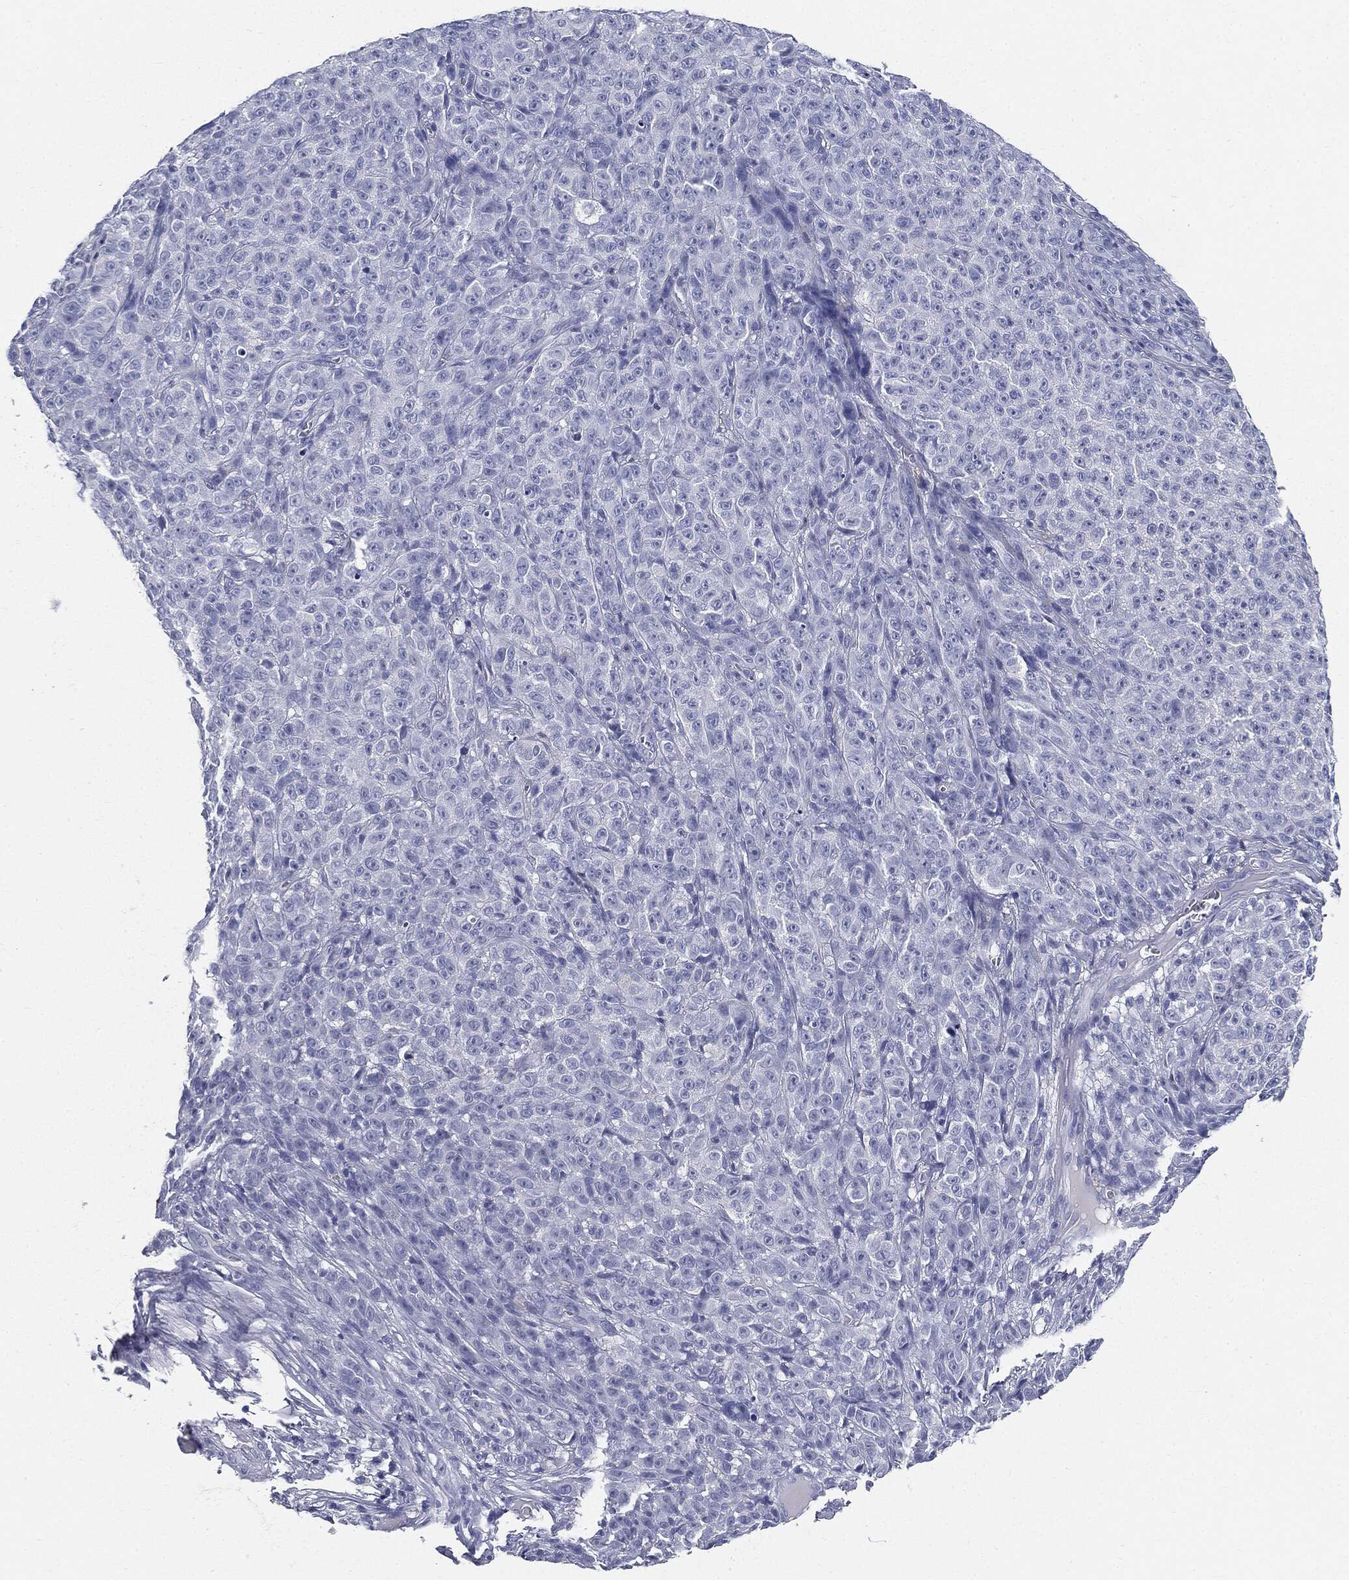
{"staining": {"intensity": "negative", "quantity": "none", "location": "none"}, "tissue": "melanoma", "cell_type": "Tumor cells", "image_type": "cancer", "snomed": [{"axis": "morphology", "description": "Malignant melanoma, NOS"}, {"axis": "topography", "description": "Skin"}], "caption": "IHC micrograph of malignant melanoma stained for a protein (brown), which demonstrates no expression in tumor cells.", "gene": "CUZD1", "patient": {"sex": "female", "age": 82}}